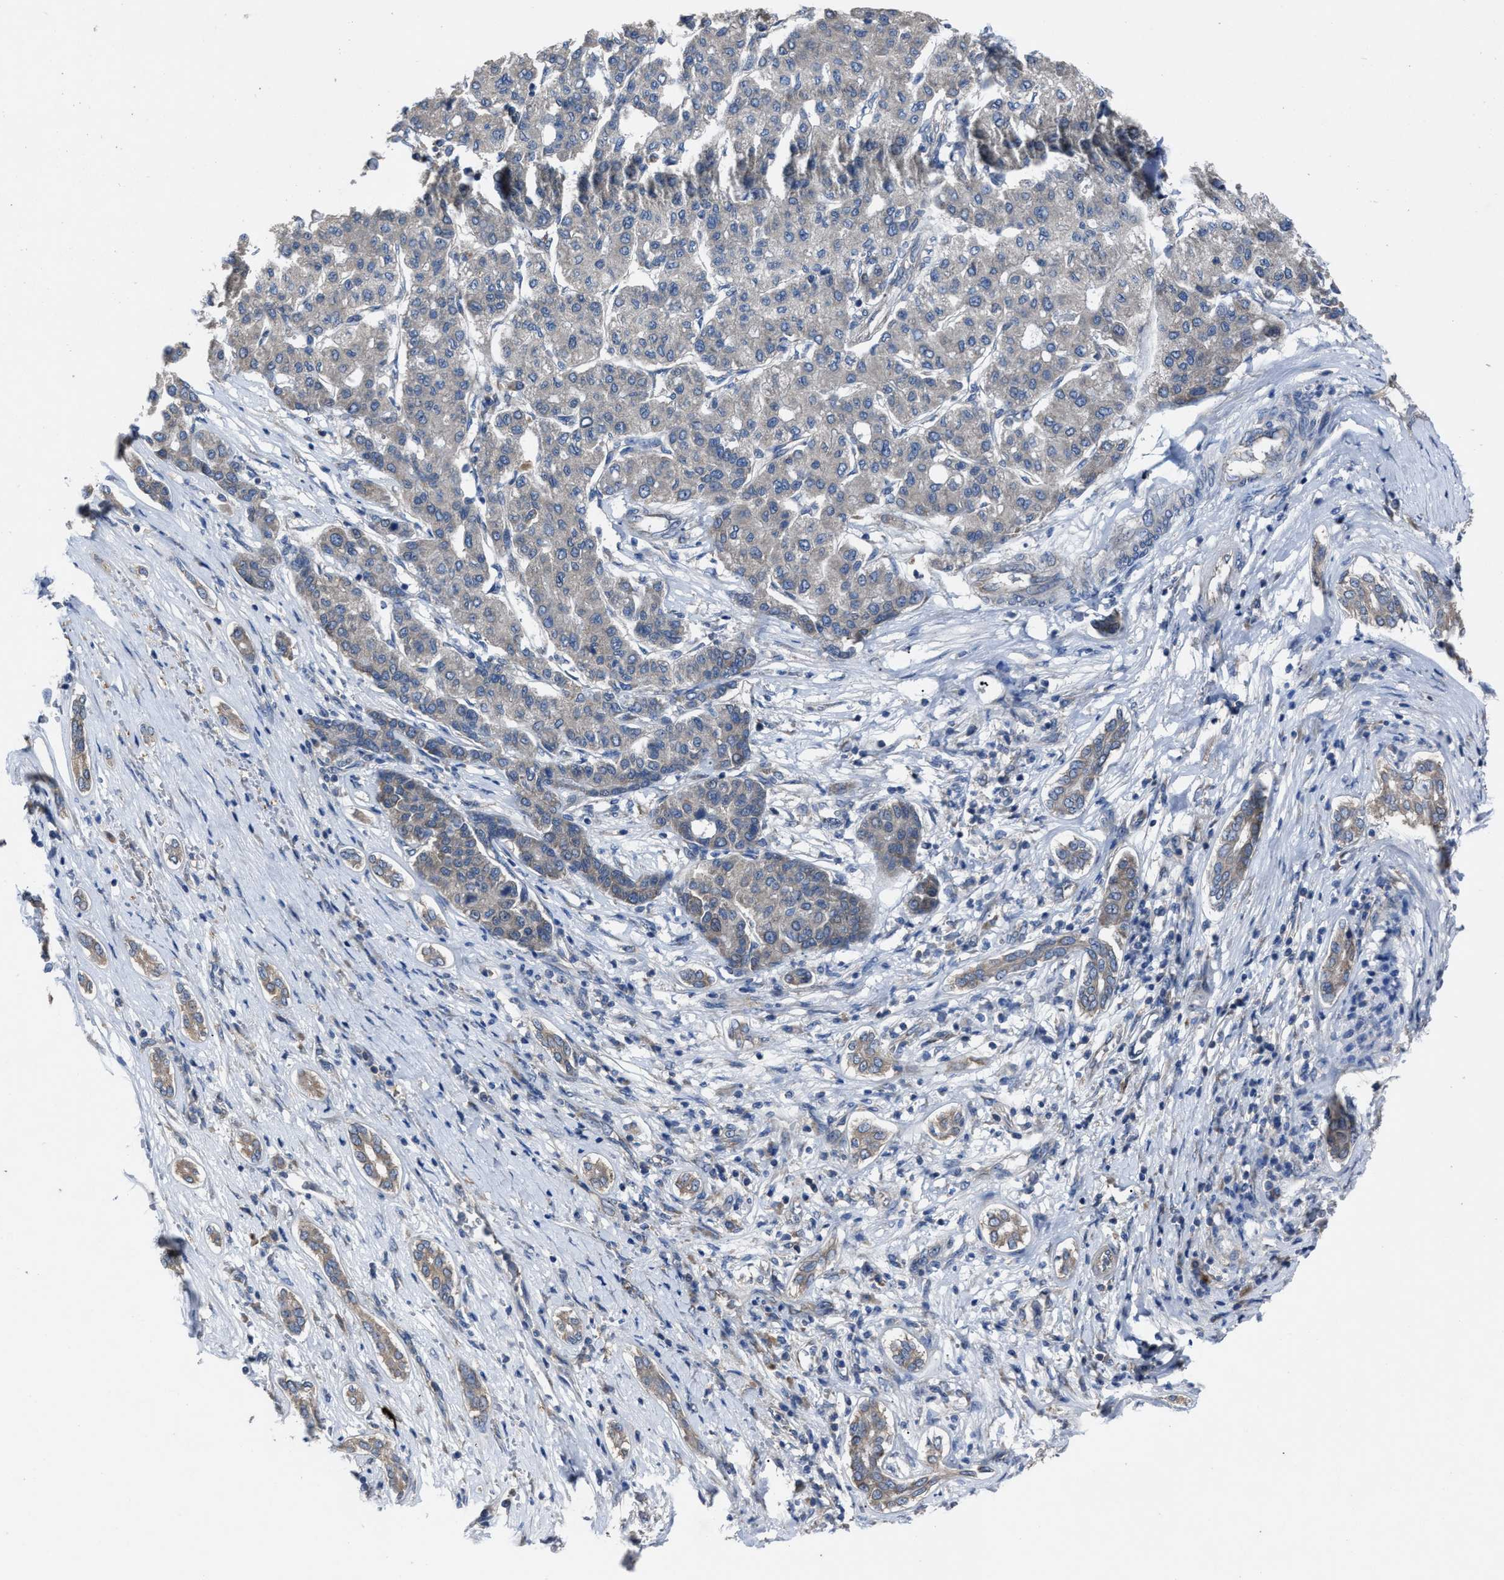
{"staining": {"intensity": "negative", "quantity": "none", "location": "none"}, "tissue": "liver cancer", "cell_type": "Tumor cells", "image_type": "cancer", "snomed": [{"axis": "morphology", "description": "Carcinoma, Hepatocellular, NOS"}, {"axis": "topography", "description": "Liver"}], "caption": "The photomicrograph displays no significant expression in tumor cells of liver cancer (hepatocellular carcinoma).", "gene": "UPF1", "patient": {"sex": "male", "age": 65}}